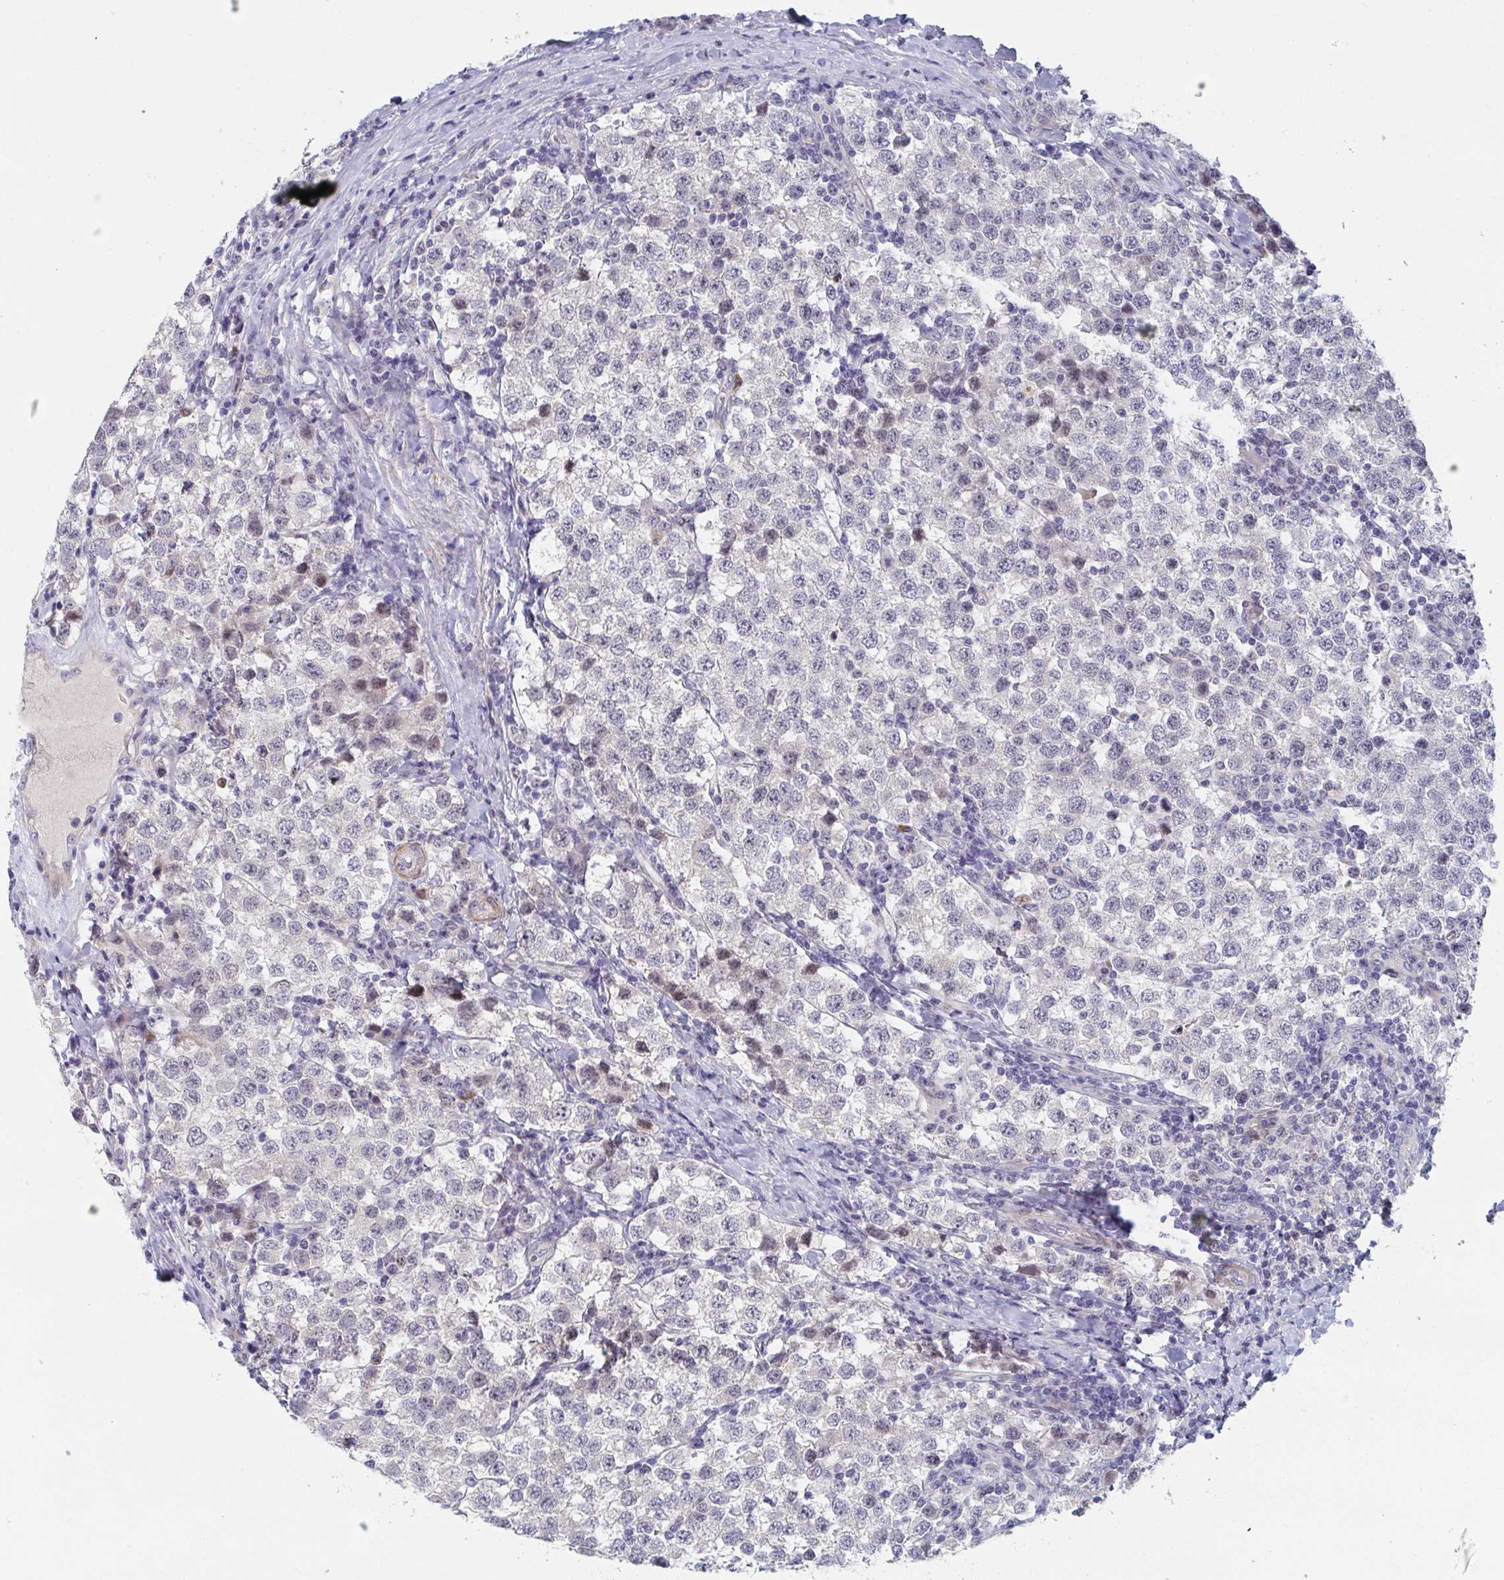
{"staining": {"intensity": "negative", "quantity": "none", "location": "none"}, "tissue": "testis cancer", "cell_type": "Tumor cells", "image_type": "cancer", "snomed": [{"axis": "morphology", "description": "Seminoma, NOS"}, {"axis": "topography", "description": "Testis"}], "caption": "Immunohistochemistry of seminoma (testis) reveals no positivity in tumor cells. Nuclei are stained in blue.", "gene": "CENPT", "patient": {"sex": "male", "age": 34}}